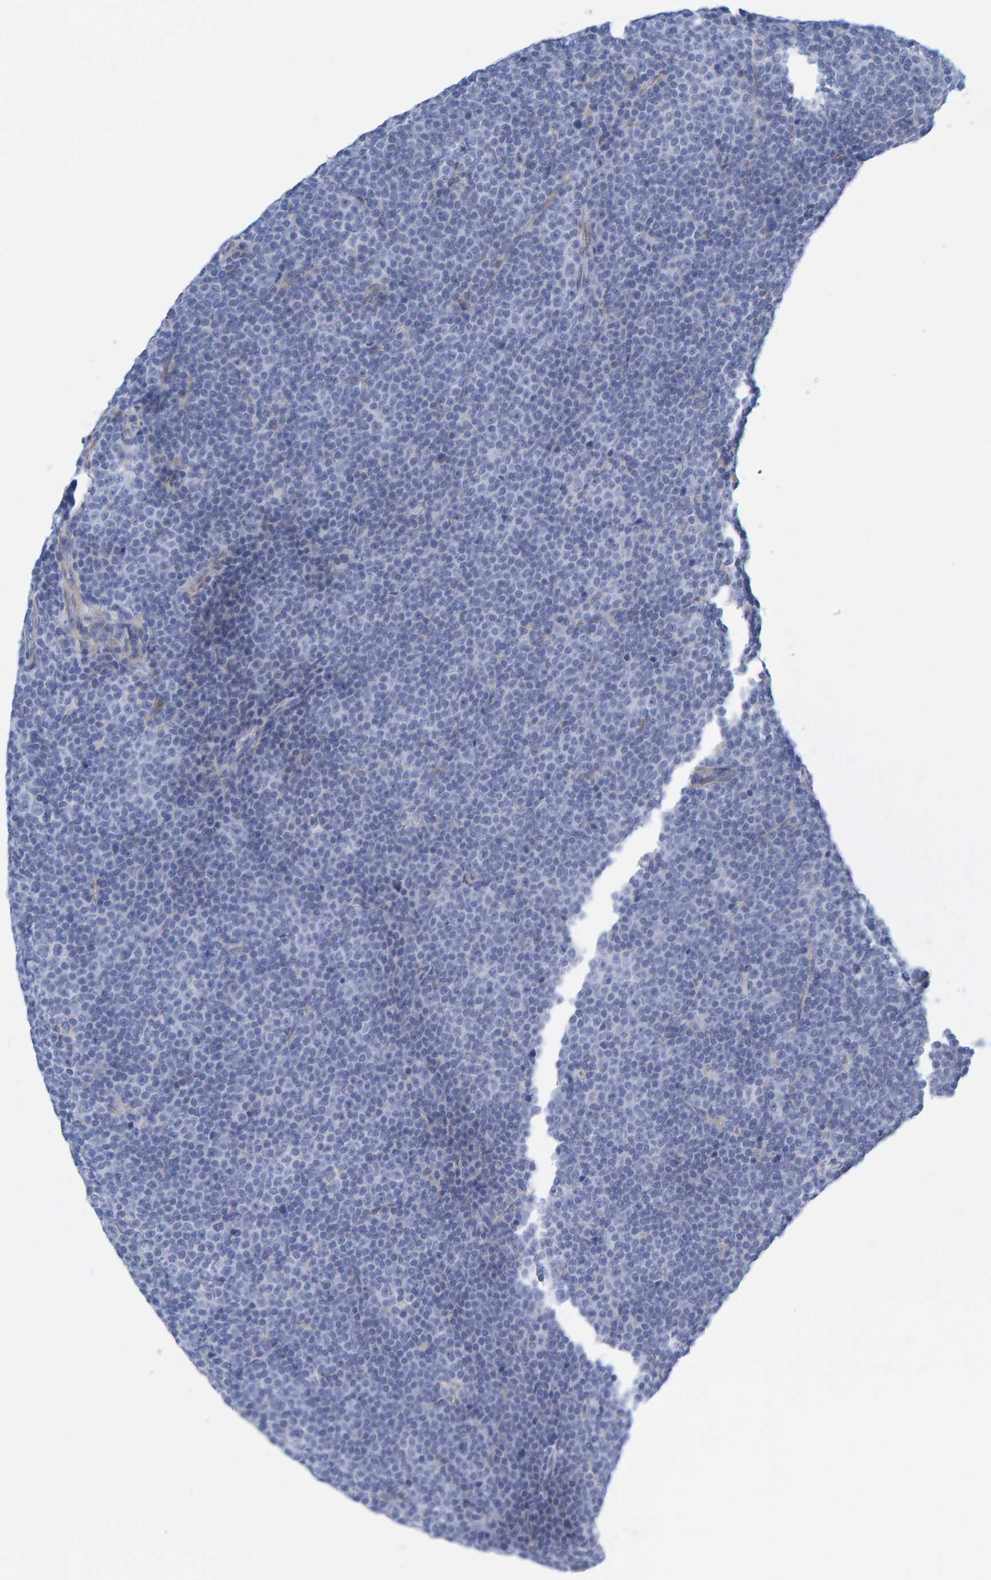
{"staining": {"intensity": "negative", "quantity": "none", "location": "none"}, "tissue": "lymphoma", "cell_type": "Tumor cells", "image_type": "cancer", "snomed": [{"axis": "morphology", "description": "Malignant lymphoma, non-Hodgkin's type, Low grade"}, {"axis": "topography", "description": "Lymph node"}], "caption": "An immunohistochemistry (IHC) image of malignant lymphoma, non-Hodgkin's type (low-grade) is shown. There is no staining in tumor cells of malignant lymphoma, non-Hodgkin's type (low-grade).", "gene": "MAP1B", "patient": {"sex": "female", "age": 67}}